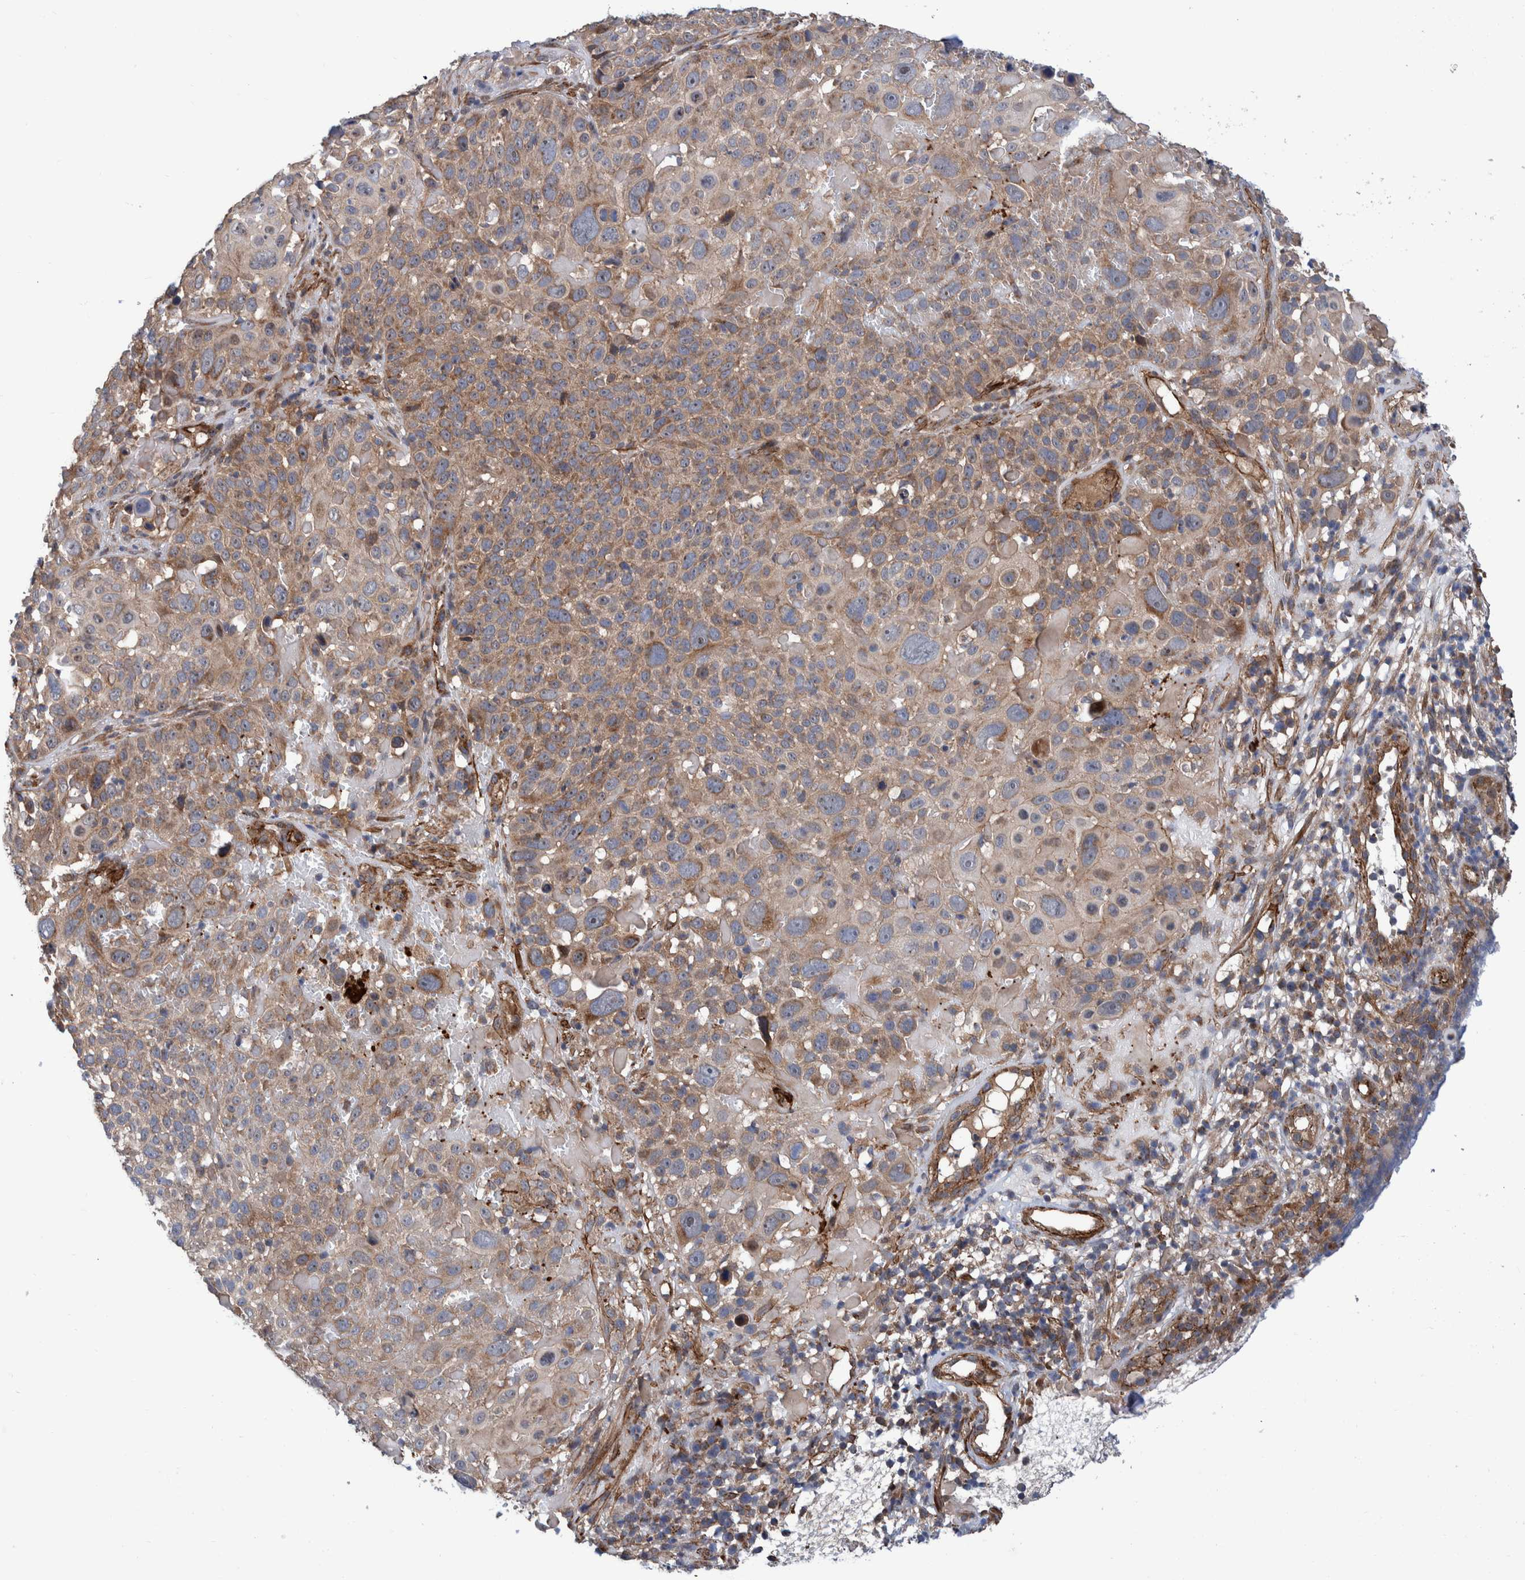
{"staining": {"intensity": "moderate", "quantity": "25%-75%", "location": "cytoplasmic/membranous"}, "tissue": "cervical cancer", "cell_type": "Tumor cells", "image_type": "cancer", "snomed": [{"axis": "morphology", "description": "Squamous cell carcinoma, NOS"}, {"axis": "topography", "description": "Cervix"}], "caption": "A brown stain labels moderate cytoplasmic/membranous expression of a protein in human cervical squamous cell carcinoma tumor cells. Using DAB (3,3'-diaminobenzidine) (brown) and hematoxylin (blue) stains, captured at high magnification using brightfield microscopy.", "gene": "SLC25A10", "patient": {"sex": "female", "age": 74}}